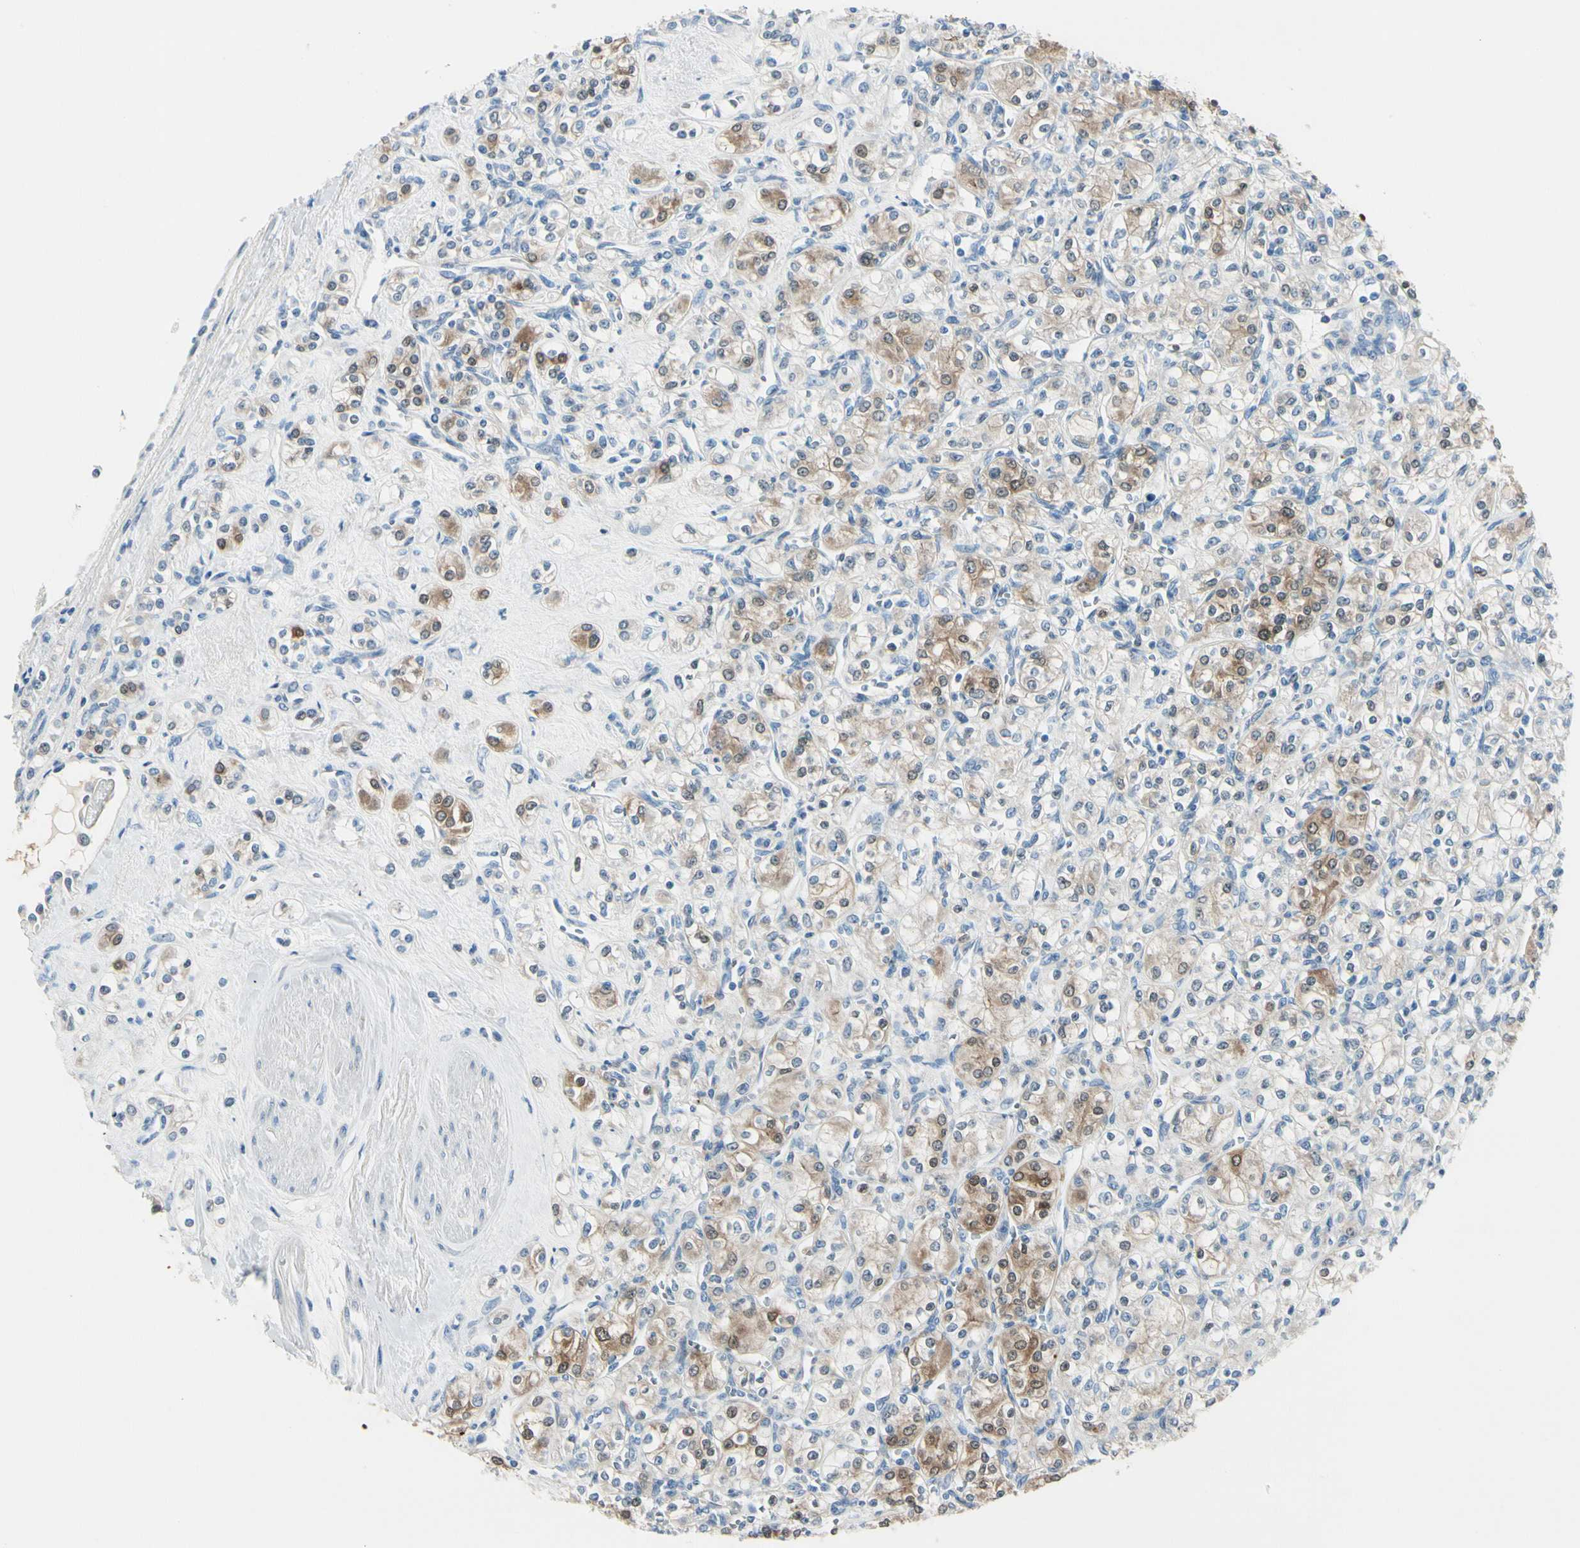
{"staining": {"intensity": "moderate", "quantity": "<25%", "location": "cytoplasmic/membranous,nuclear"}, "tissue": "renal cancer", "cell_type": "Tumor cells", "image_type": "cancer", "snomed": [{"axis": "morphology", "description": "Adenocarcinoma, NOS"}, {"axis": "topography", "description": "Kidney"}], "caption": "Immunohistochemical staining of renal cancer (adenocarcinoma) shows moderate cytoplasmic/membranous and nuclear protein positivity in approximately <25% of tumor cells.", "gene": "PEBP1", "patient": {"sex": "male", "age": 77}}